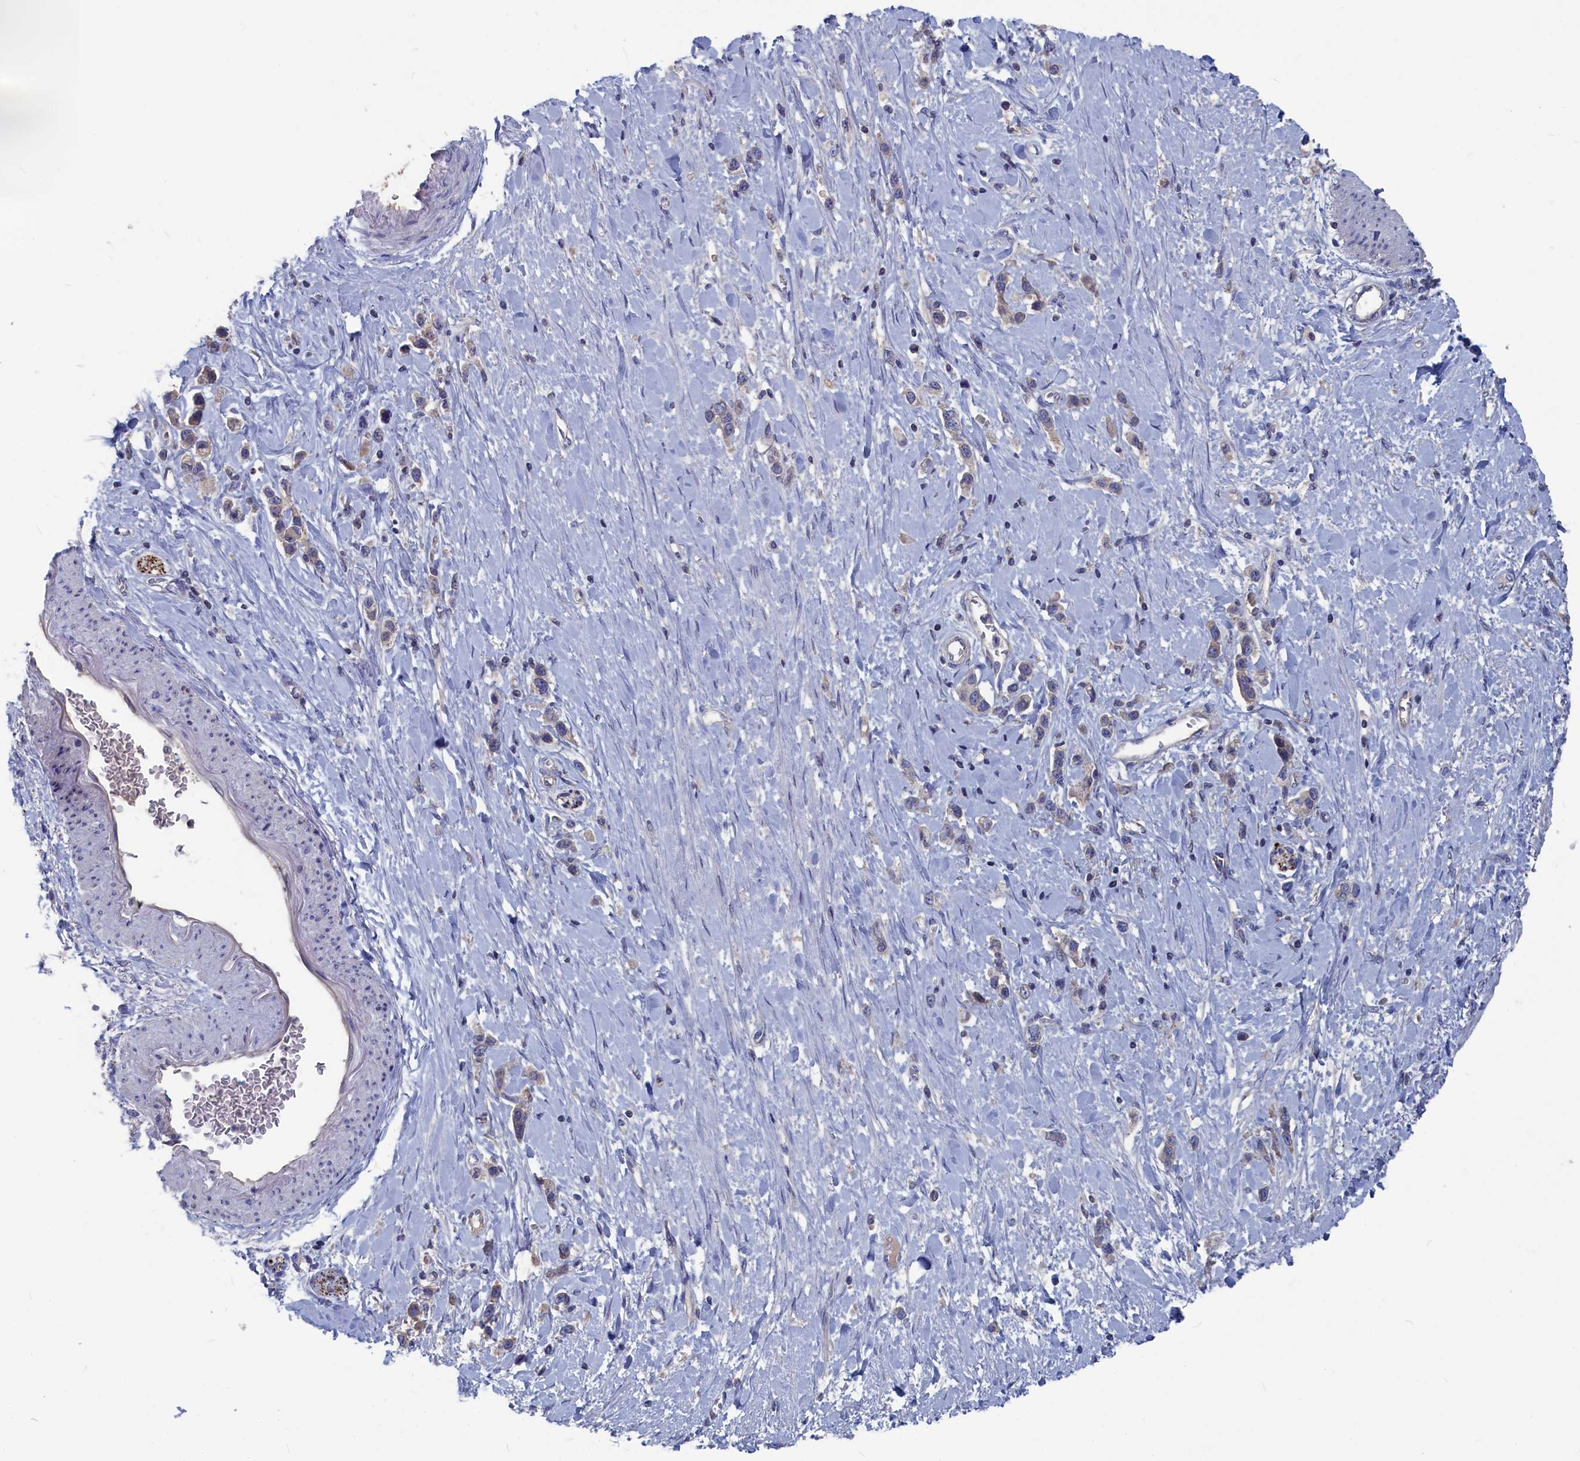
{"staining": {"intensity": "weak", "quantity": "25%-75%", "location": "cytoplasmic/membranous"}, "tissue": "stomach cancer", "cell_type": "Tumor cells", "image_type": "cancer", "snomed": [{"axis": "morphology", "description": "Adenocarcinoma, NOS"}, {"axis": "topography", "description": "Stomach"}], "caption": "Stomach cancer stained with a protein marker demonstrates weak staining in tumor cells.", "gene": "CEND1", "patient": {"sex": "female", "age": 65}}